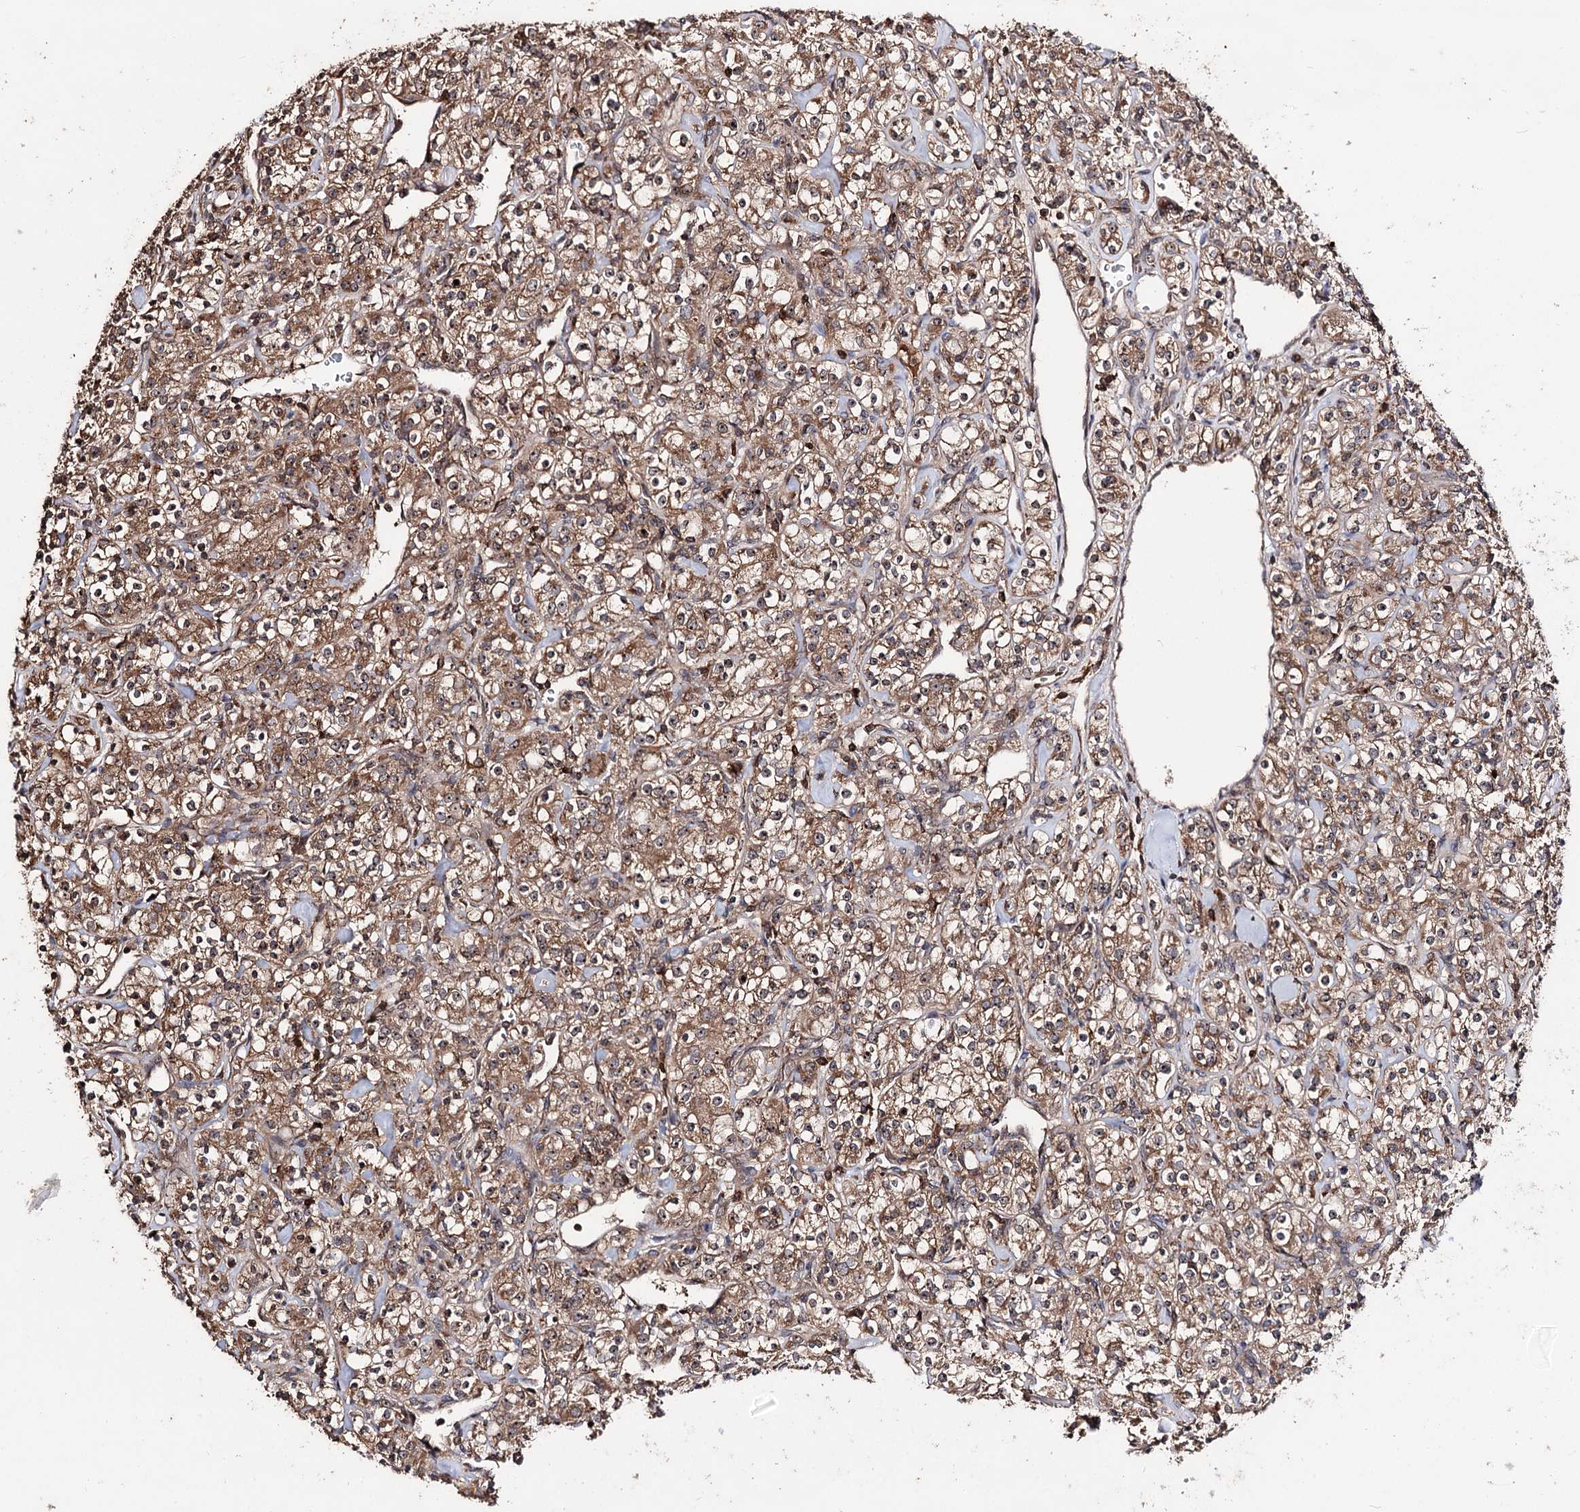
{"staining": {"intensity": "moderate", "quantity": ">75%", "location": "cytoplasmic/membranous,nuclear"}, "tissue": "renal cancer", "cell_type": "Tumor cells", "image_type": "cancer", "snomed": [{"axis": "morphology", "description": "Adenocarcinoma, NOS"}, {"axis": "topography", "description": "Kidney"}], "caption": "Immunohistochemical staining of human renal cancer (adenocarcinoma) shows medium levels of moderate cytoplasmic/membranous and nuclear positivity in approximately >75% of tumor cells.", "gene": "FAM53B", "patient": {"sex": "male", "age": 77}}